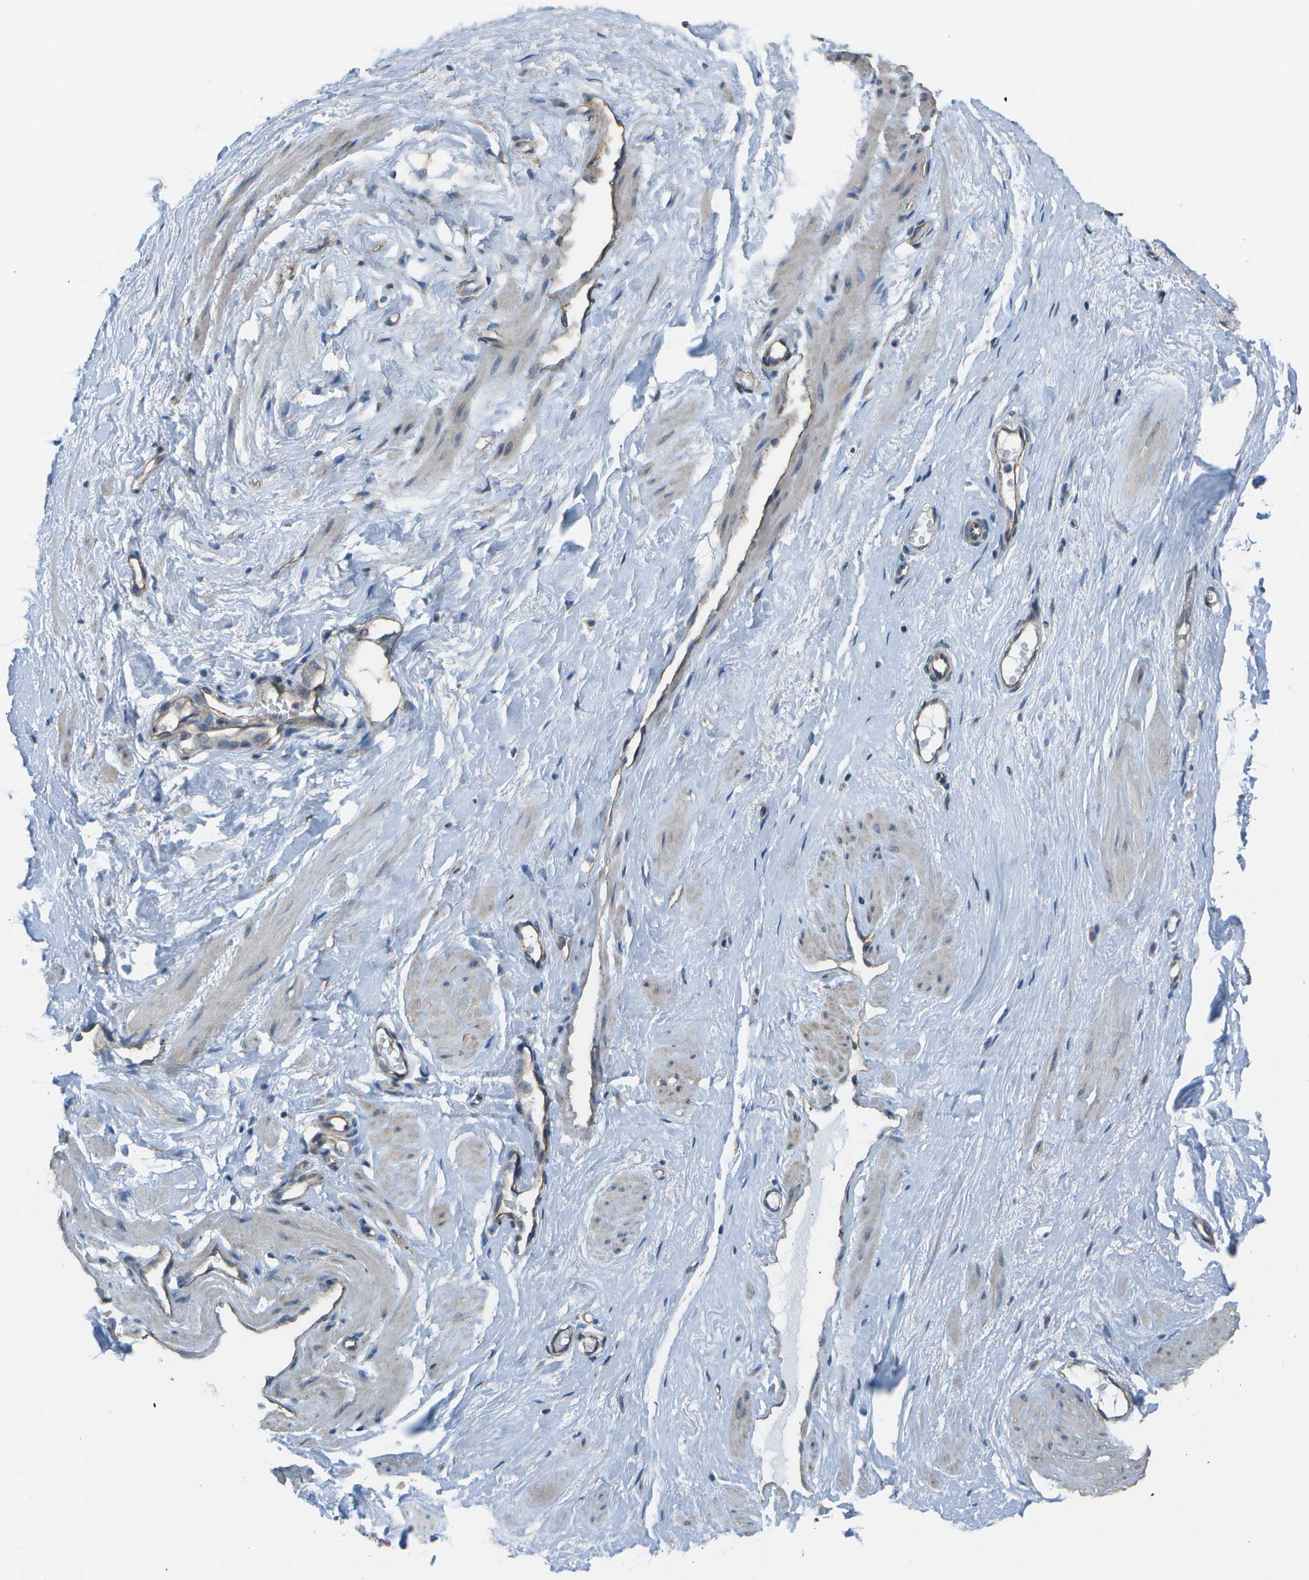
{"staining": {"intensity": "weak", "quantity": ">75%", "location": "cytoplasmic/membranous"}, "tissue": "adipose tissue", "cell_type": "Adipocytes", "image_type": "normal", "snomed": [{"axis": "morphology", "description": "Normal tissue, NOS"}, {"axis": "topography", "description": "Soft tissue"}, {"axis": "topography", "description": "Vascular tissue"}], "caption": "The micrograph shows immunohistochemical staining of benign adipose tissue. There is weak cytoplasmic/membranous staining is identified in approximately >75% of adipocytes.", "gene": "CLNS1A", "patient": {"sex": "female", "age": 35}}